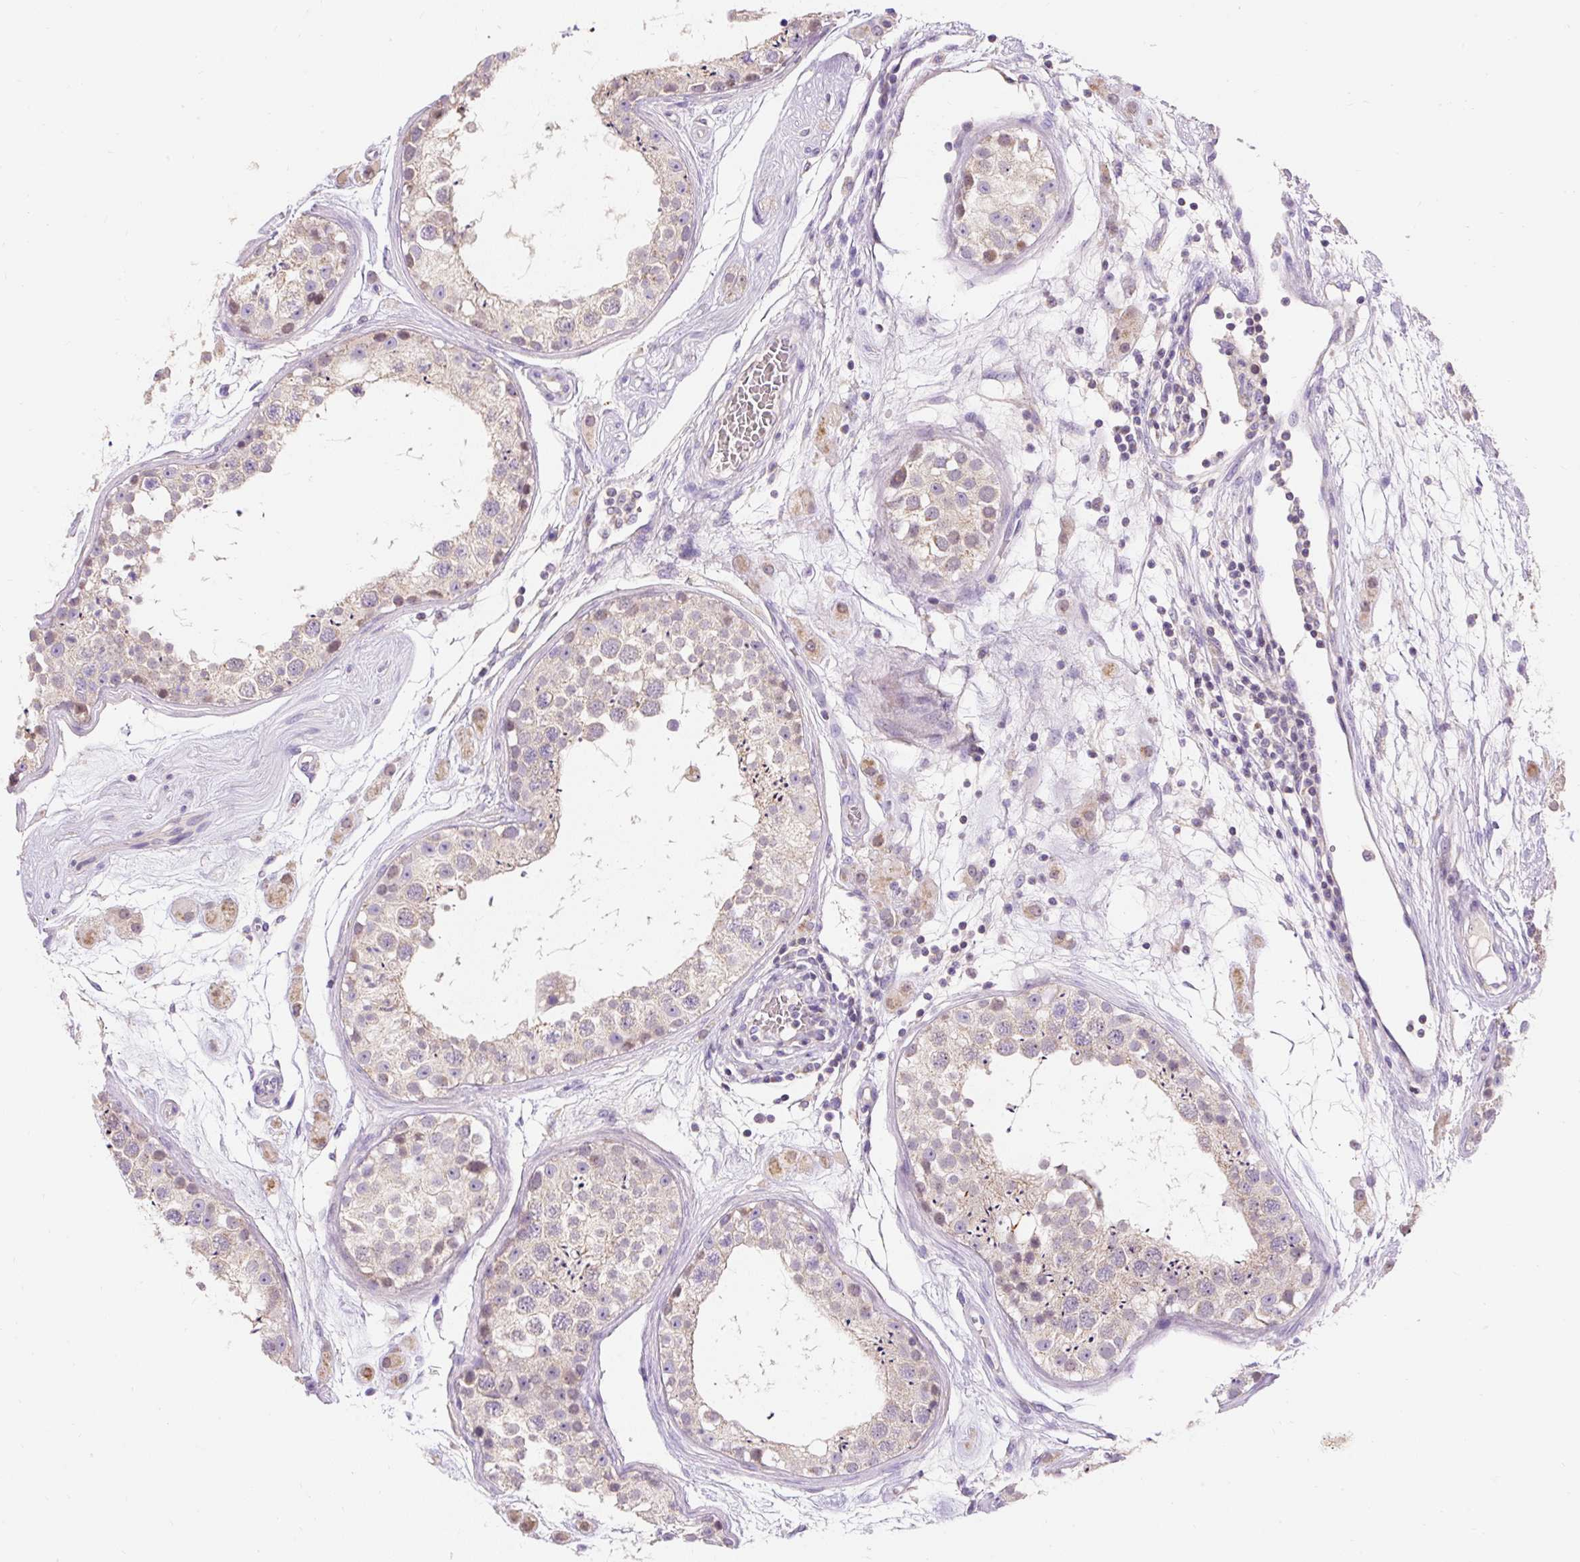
{"staining": {"intensity": "weak", "quantity": "<25%", "location": "cytoplasmic/membranous"}, "tissue": "testis", "cell_type": "Cells in seminiferous ducts", "image_type": "normal", "snomed": [{"axis": "morphology", "description": "Normal tissue, NOS"}, {"axis": "topography", "description": "Testis"}], "caption": "Histopathology image shows no protein expression in cells in seminiferous ducts of unremarkable testis.", "gene": "PMAIP1", "patient": {"sex": "male", "age": 25}}